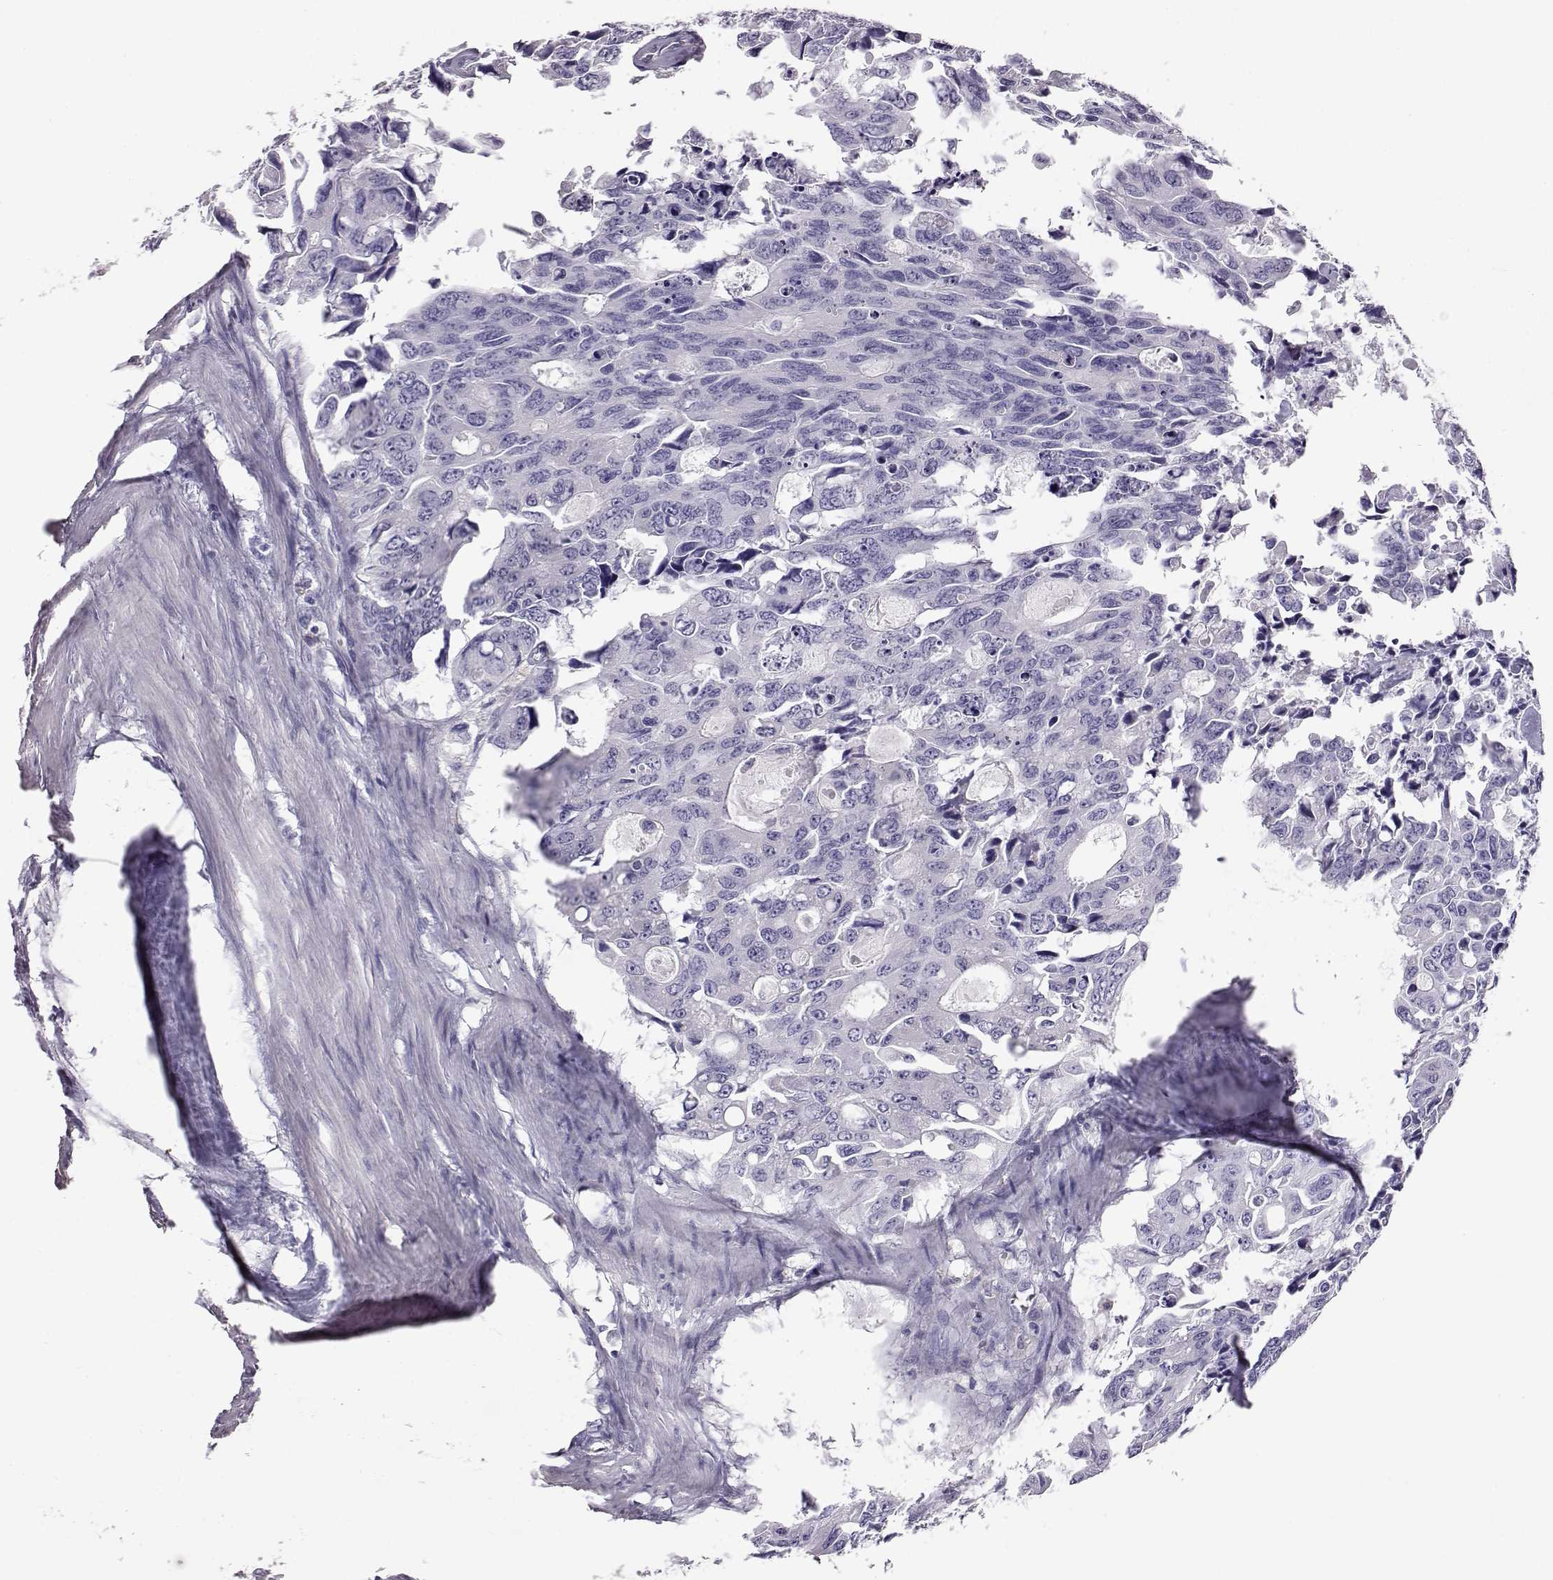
{"staining": {"intensity": "negative", "quantity": "none", "location": "none"}, "tissue": "colorectal cancer", "cell_type": "Tumor cells", "image_type": "cancer", "snomed": [{"axis": "morphology", "description": "Adenocarcinoma, NOS"}, {"axis": "topography", "description": "Rectum"}], "caption": "The immunohistochemistry micrograph has no significant positivity in tumor cells of adenocarcinoma (colorectal) tissue.", "gene": "AKR1B1", "patient": {"sex": "male", "age": 76}}